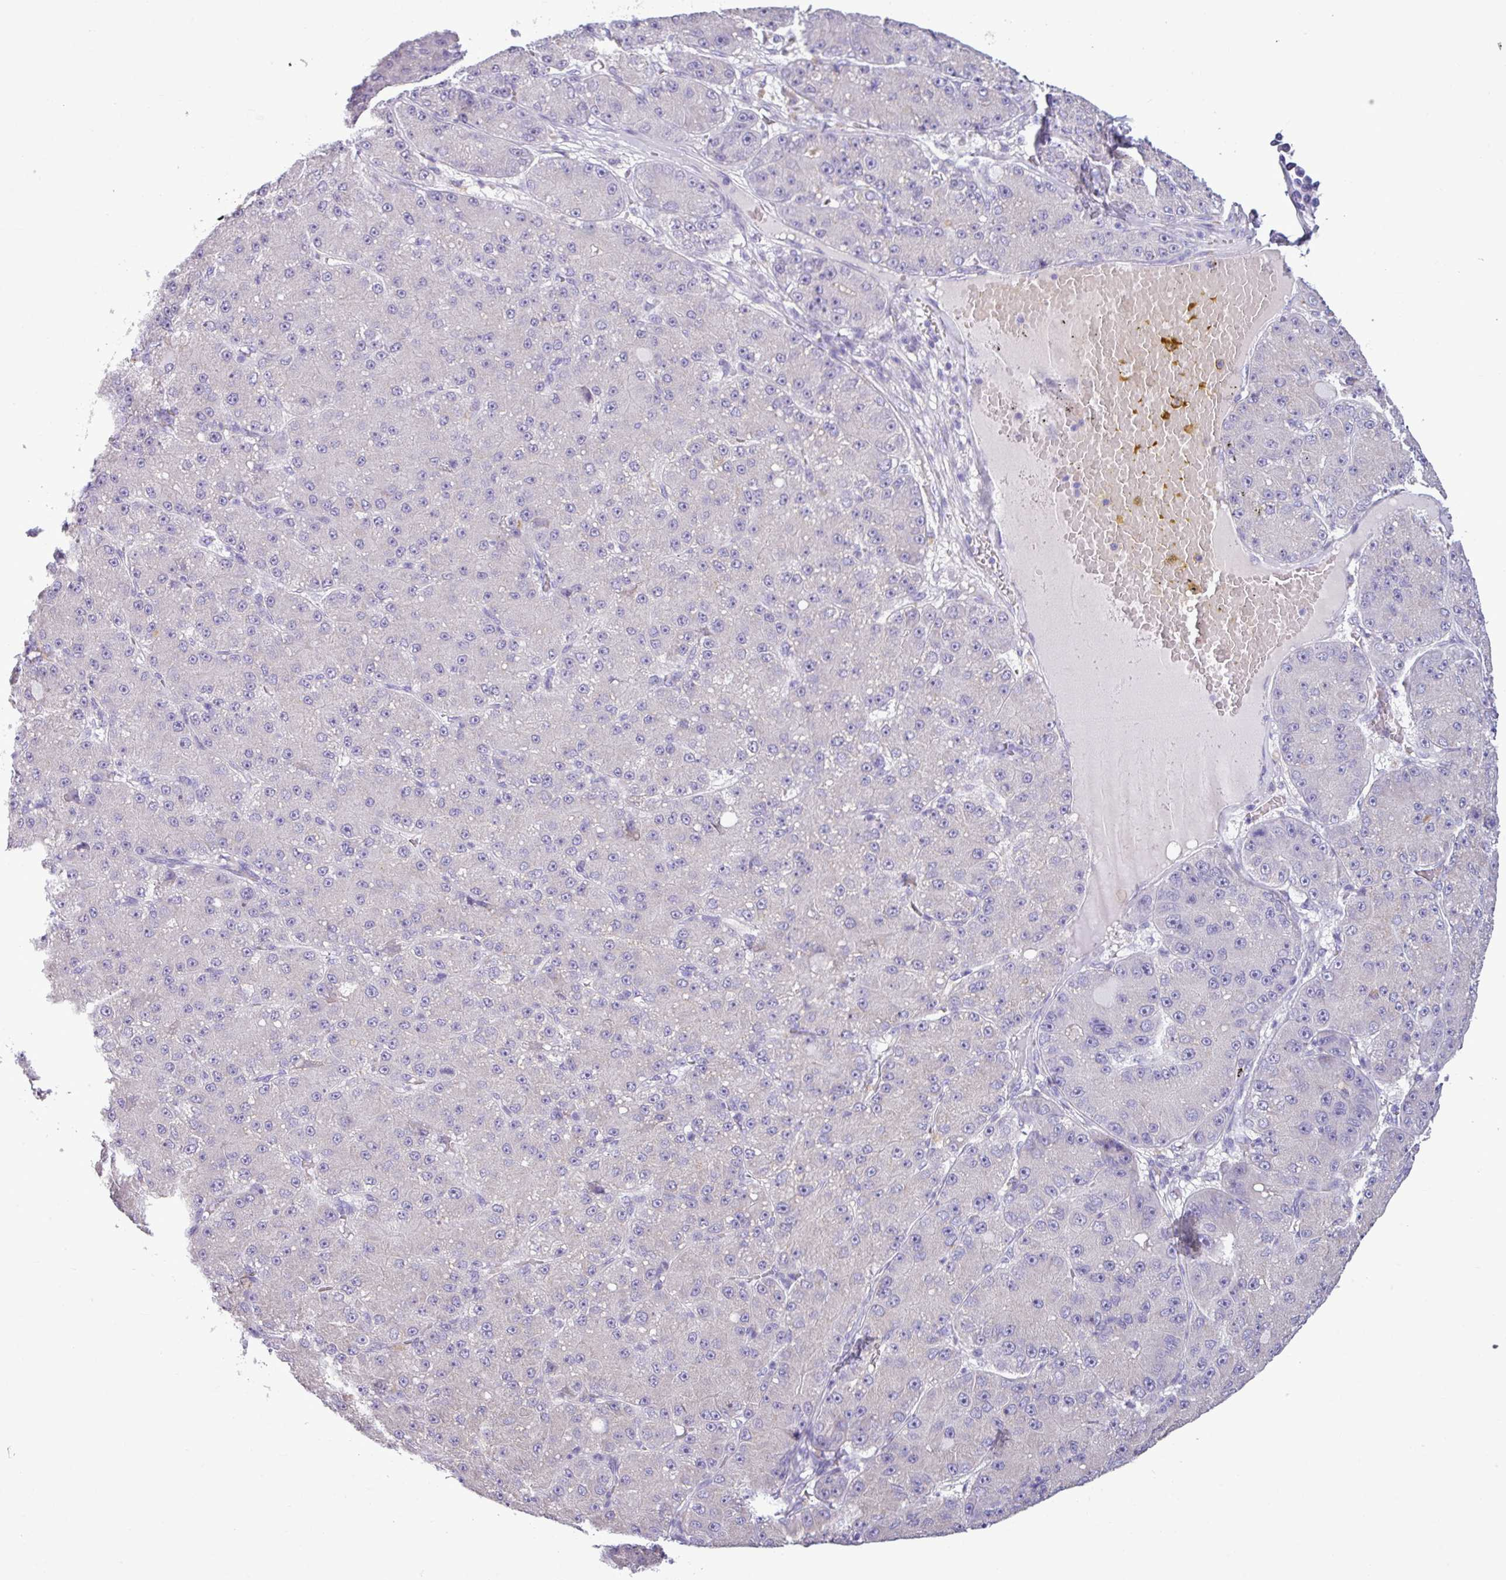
{"staining": {"intensity": "negative", "quantity": "none", "location": "none"}, "tissue": "liver cancer", "cell_type": "Tumor cells", "image_type": "cancer", "snomed": [{"axis": "morphology", "description": "Carcinoma, Hepatocellular, NOS"}, {"axis": "topography", "description": "Liver"}], "caption": "The micrograph shows no staining of tumor cells in liver hepatocellular carcinoma. (DAB (3,3'-diaminobenzidine) IHC with hematoxylin counter stain).", "gene": "IL17A", "patient": {"sex": "male", "age": 67}}